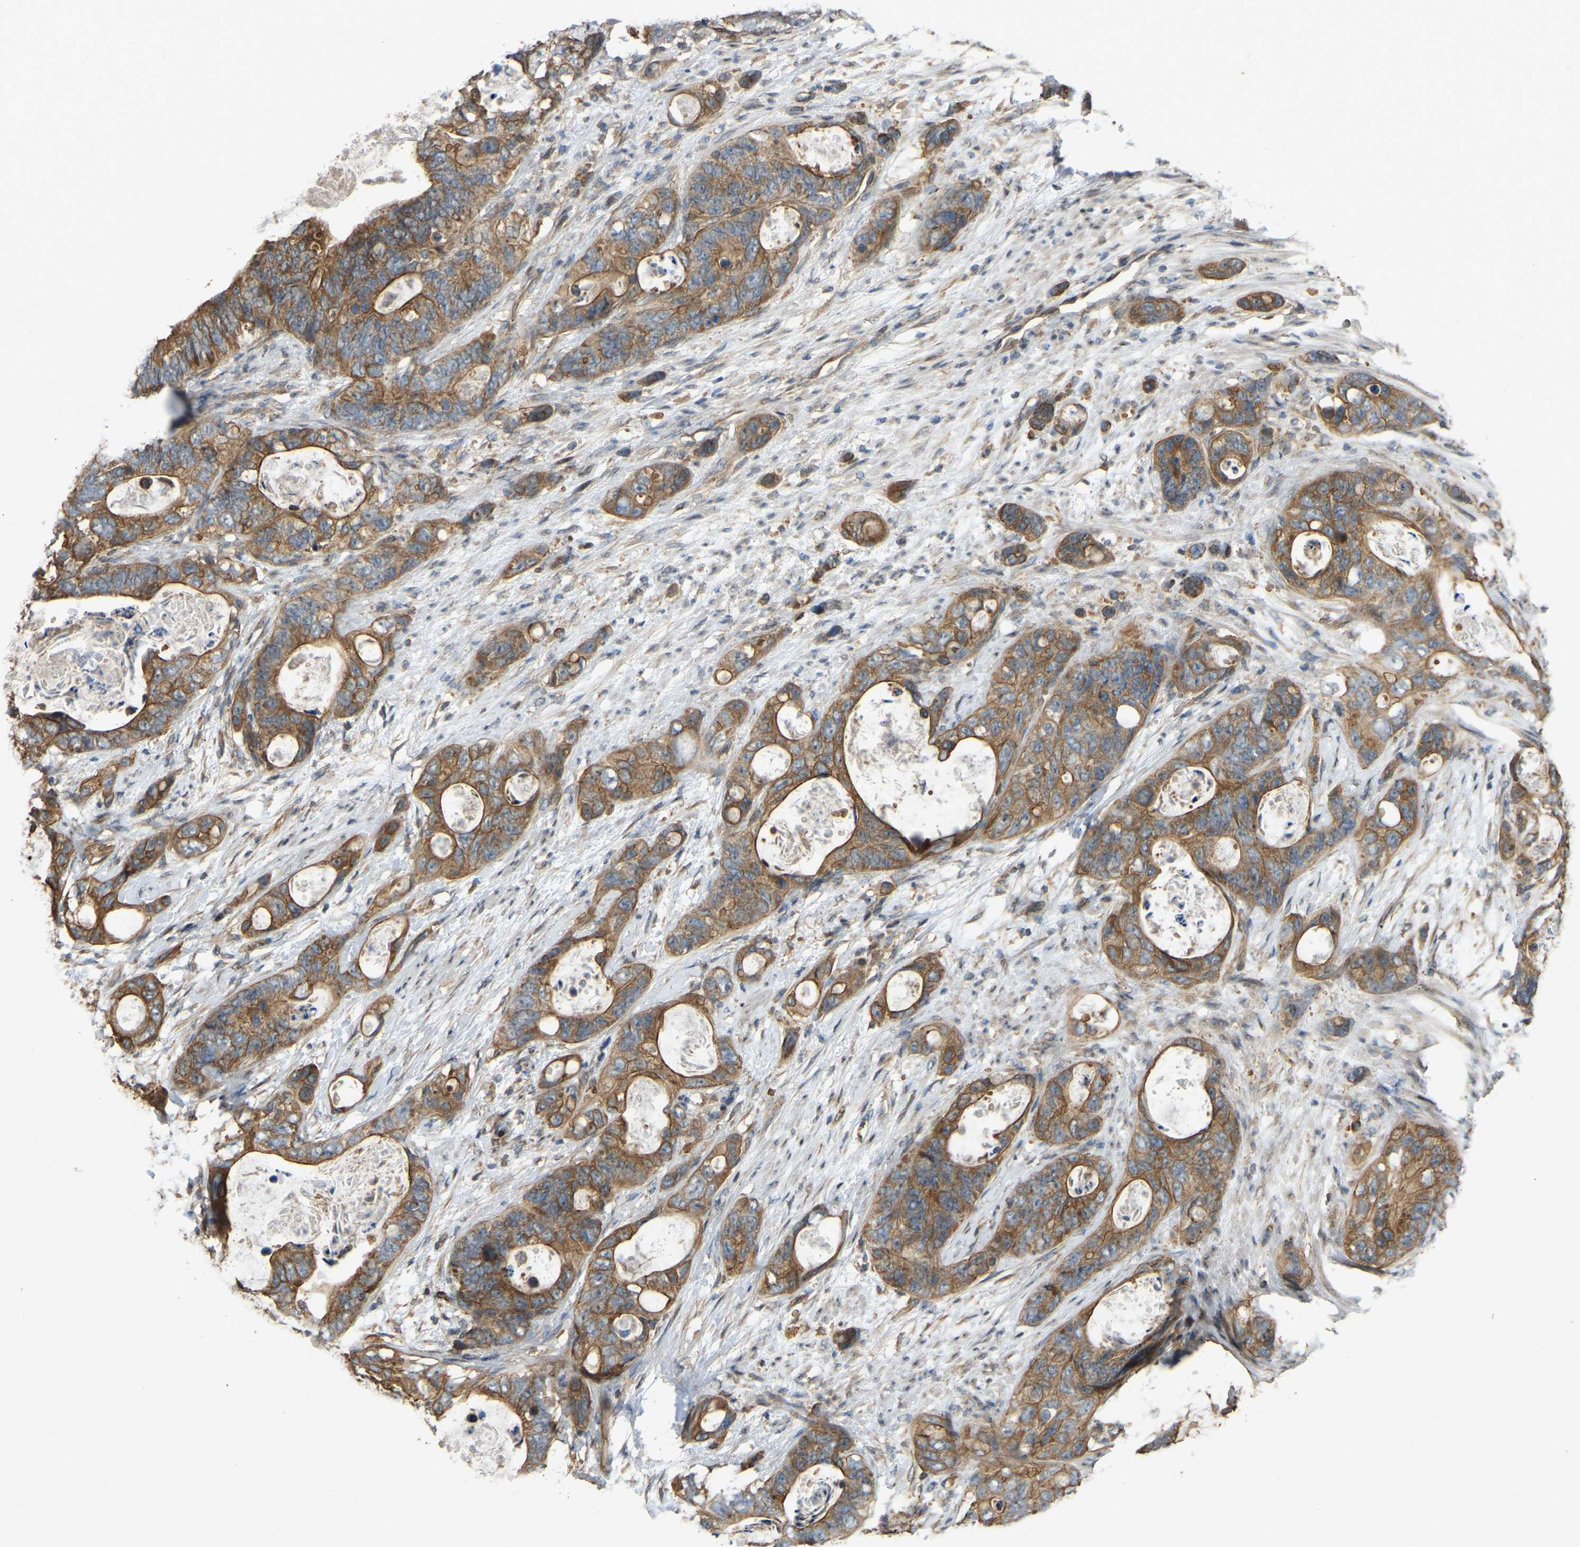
{"staining": {"intensity": "moderate", "quantity": ">75%", "location": "cytoplasmic/membranous"}, "tissue": "stomach cancer", "cell_type": "Tumor cells", "image_type": "cancer", "snomed": [{"axis": "morphology", "description": "Normal tissue, NOS"}, {"axis": "morphology", "description": "Adenocarcinoma, NOS"}, {"axis": "topography", "description": "Stomach"}], "caption": "Immunohistochemistry (IHC) micrograph of neoplastic tissue: stomach cancer (adenocarcinoma) stained using immunohistochemistry demonstrates medium levels of moderate protein expression localized specifically in the cytoplasmic/membranous of tumor cells, appearing as a cytoplasmic/membranous brown color.", "gene": "C21orf91", "patient": {"sex": "female", "age": 89}}